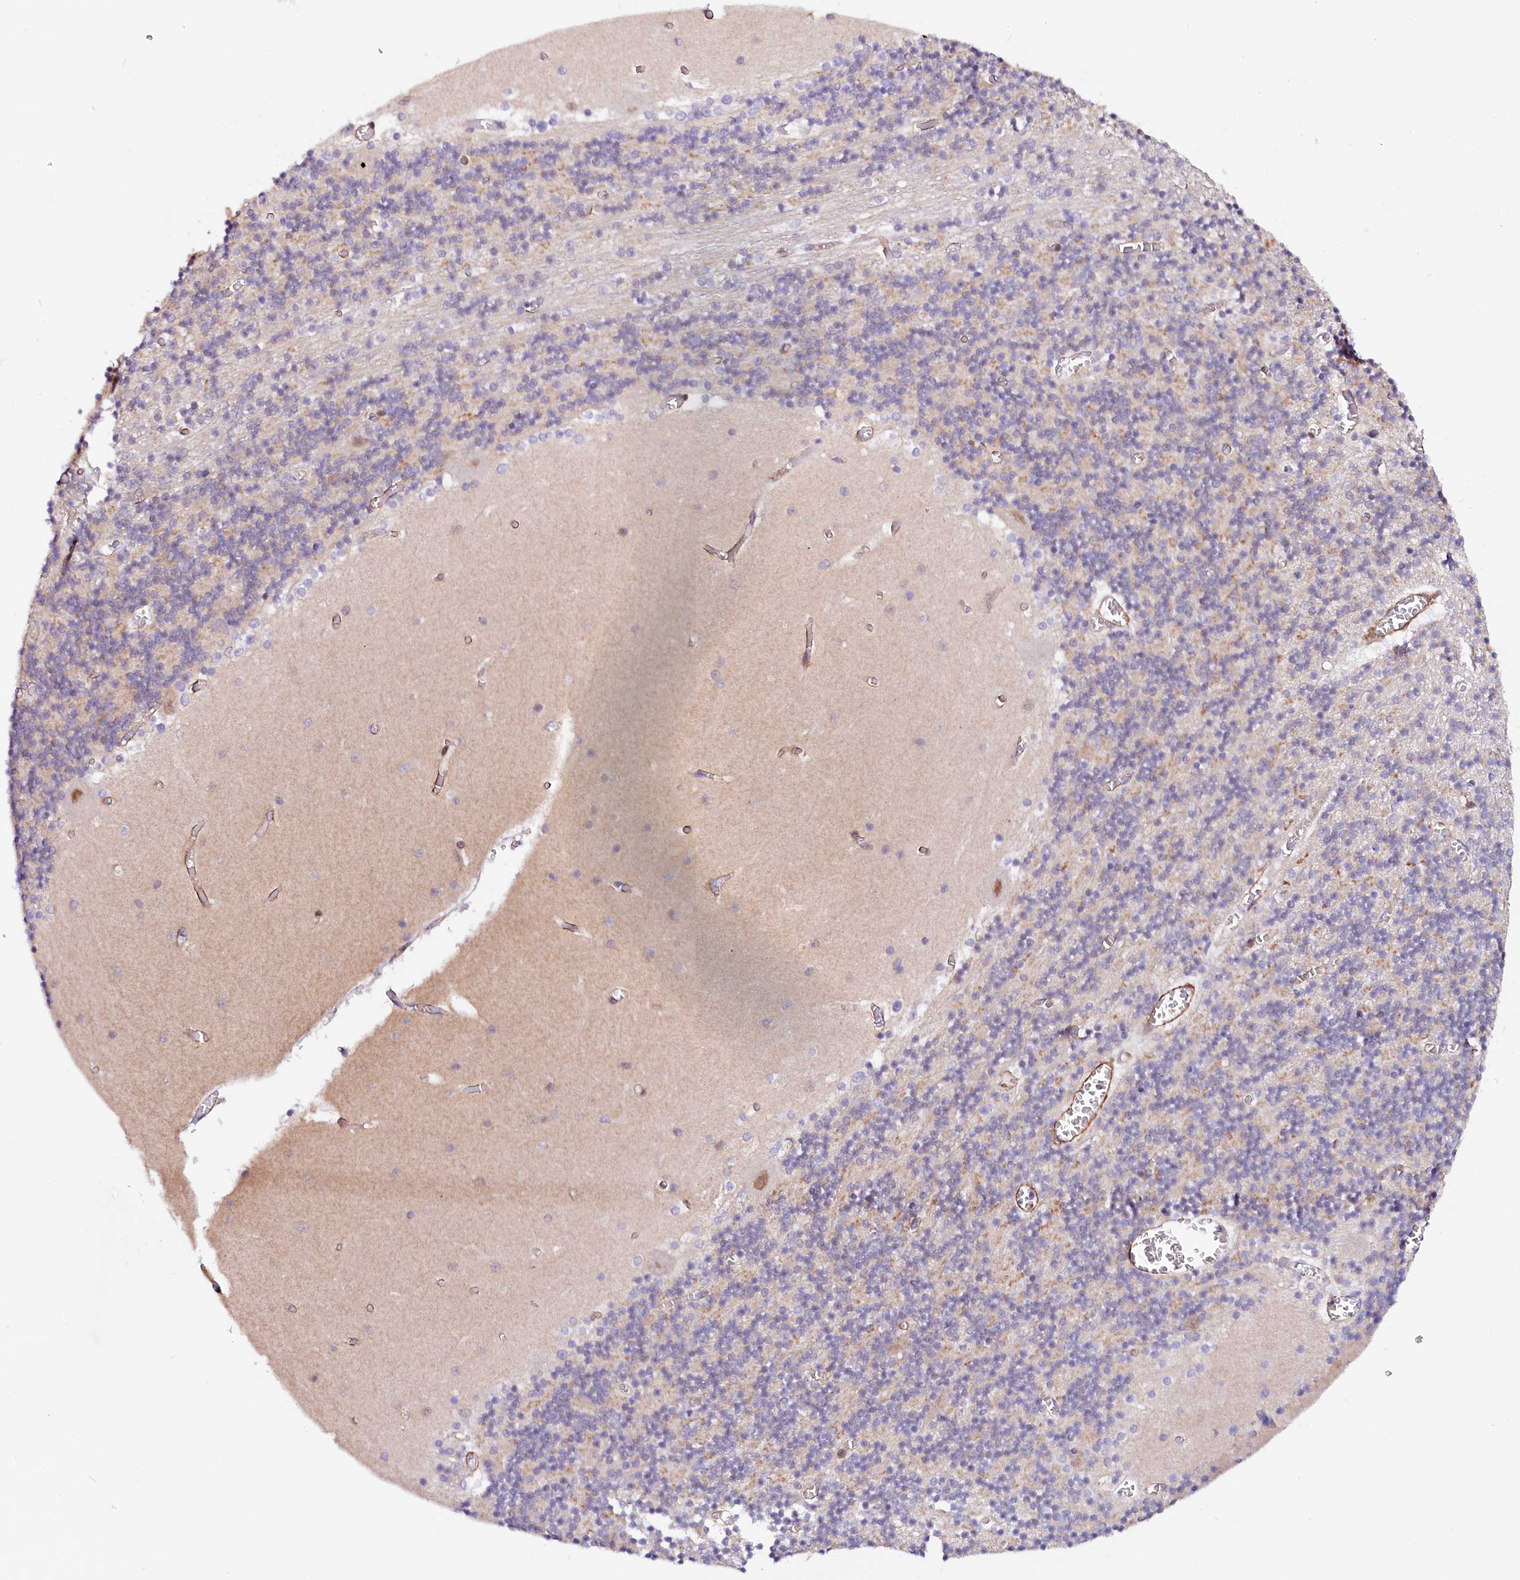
{"staining": {"intensity": "moderate", "quantity": "<25%", "location": "cytoplasmic/membranous"}, "tissue": "cerebellum", "cell_type": "Cells in granular layer", "image_type": "normal", "snomed": [{"axis": "morphology", "description": "Normal tissue, NOS"}, {"axis": "topography", "description": "Cerebellum"}], "caption": "Brown immunohistochemical staining in normal cerebellum demonstrates moderate cytoplasmic/membranous expression in approximately <25% of cells in granular layer.", "gene": "PPP2R5B", "patient": {"sex": "female", "age": 28}}